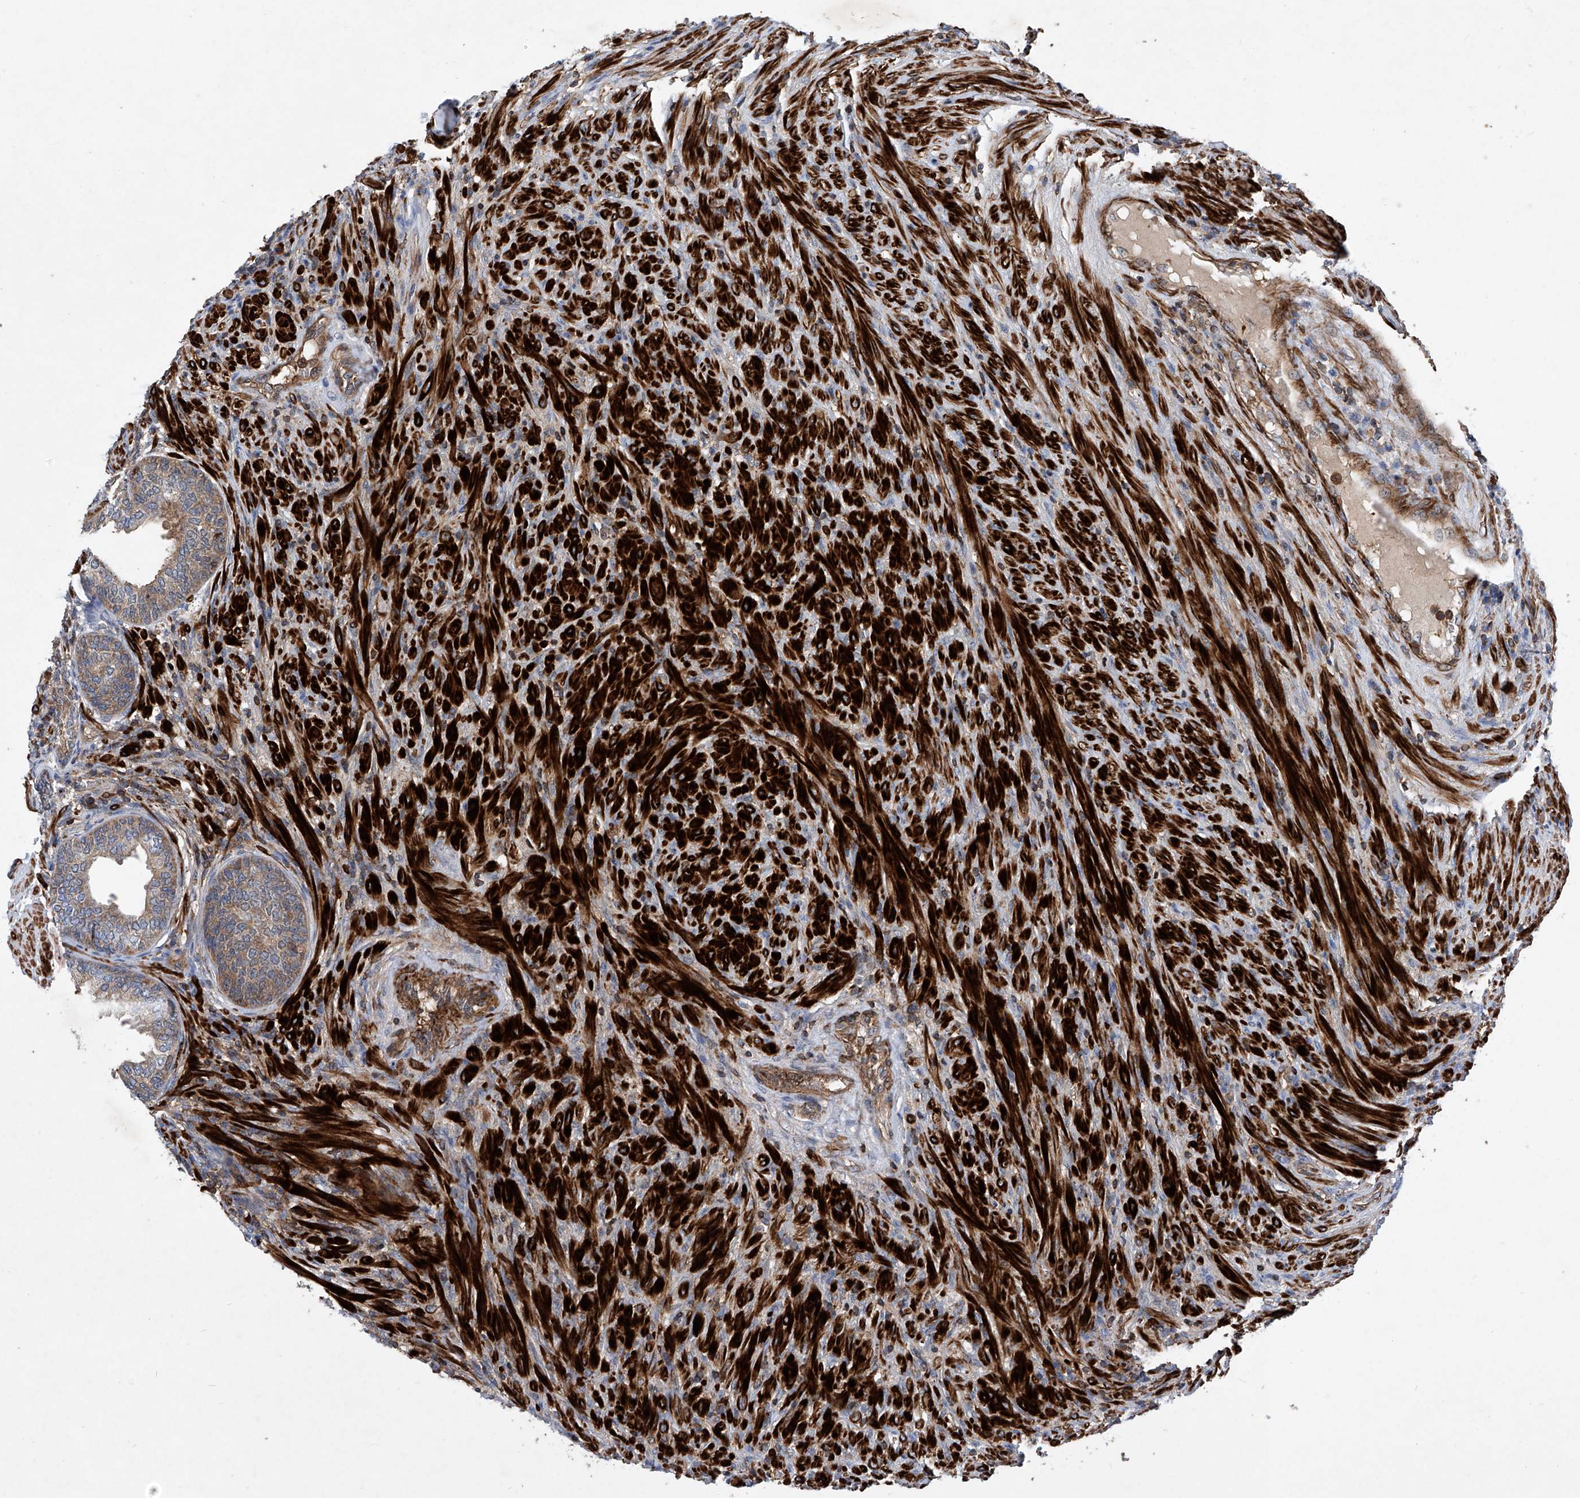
{"staining": {"intensity": "weak", "quantity": "25%-75%", "location": "cytoplasmic/membranous"}, "tissue": "prostate", "cell_type": "Glandular cells", "image_type": "normal", "snomed": [{"axis": "morphology", "description": "Normal tissue, NOS"}, {"axis": "topography", "description": "Prostate"}], "caption": "Weak cytoplasmic/membranous protein expression is seen in about 25%-75% of glandular cells in prostate. Immunohistochemistry (ihc) stains the protein in brown and the nuclei are stained blue.", "gene": "NT5C3A", "patient": {"sex": "male", "age": 76}}